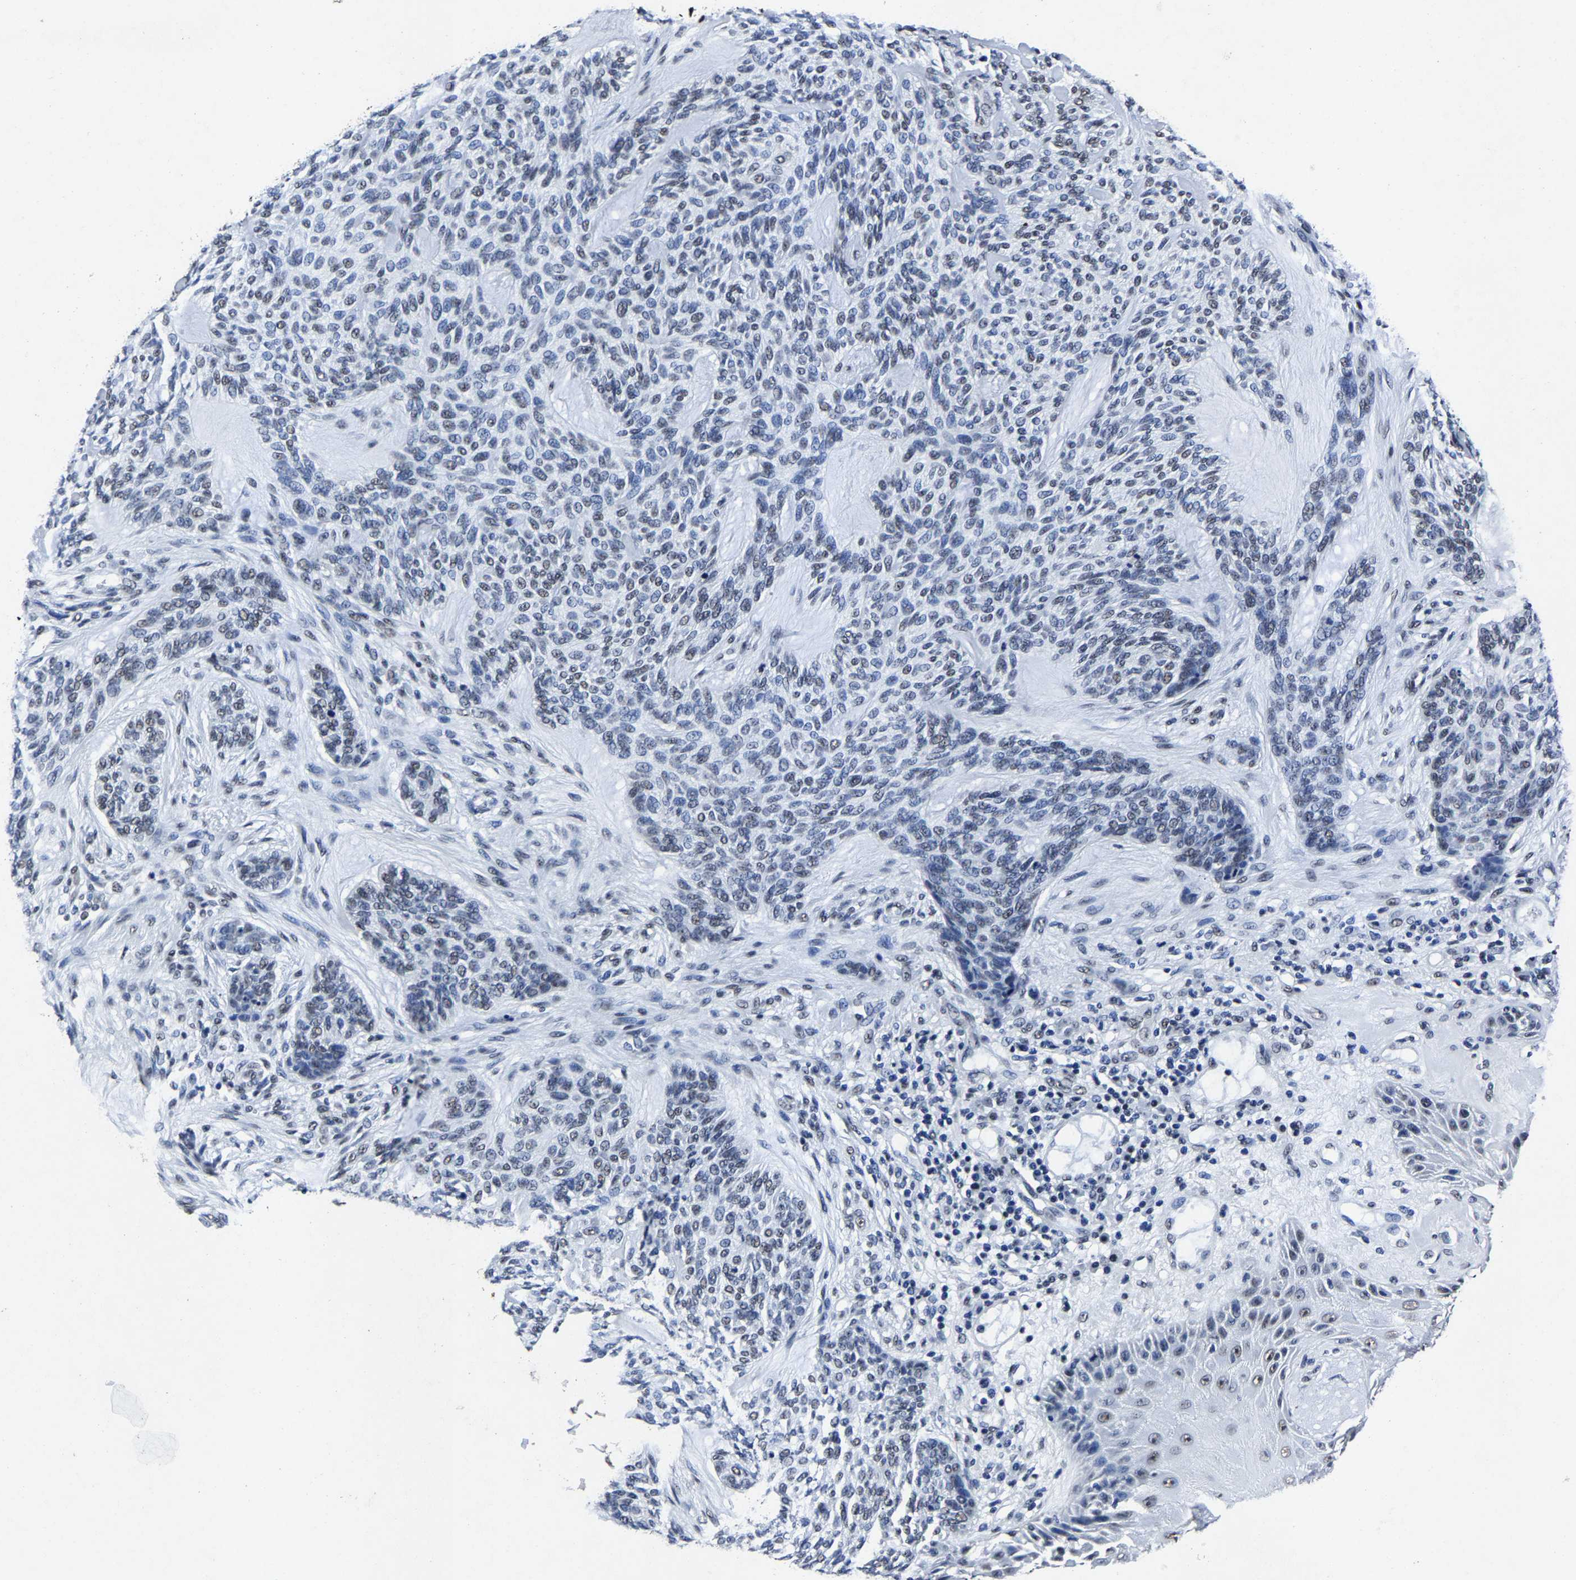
{"staining": {"intensity": "weak", "quantity": "25%-75%", "location": "nuclear"}, "tissue": "skin cancer", "cell_type": "Tumor cells", "image_type": "cancer", "snomed": [{"axis": "morphology", "description": "Basal cell carcinoma"}, {"axis": "topography", "description": "Skin"}], "caption": "Human skin cancer stained with a brown dye demonstrates weak nuclear positive expression in about 25%-75% of tumor cells.", "gene": "RBM45", "patient": {"sex": "male", "age": 55}}